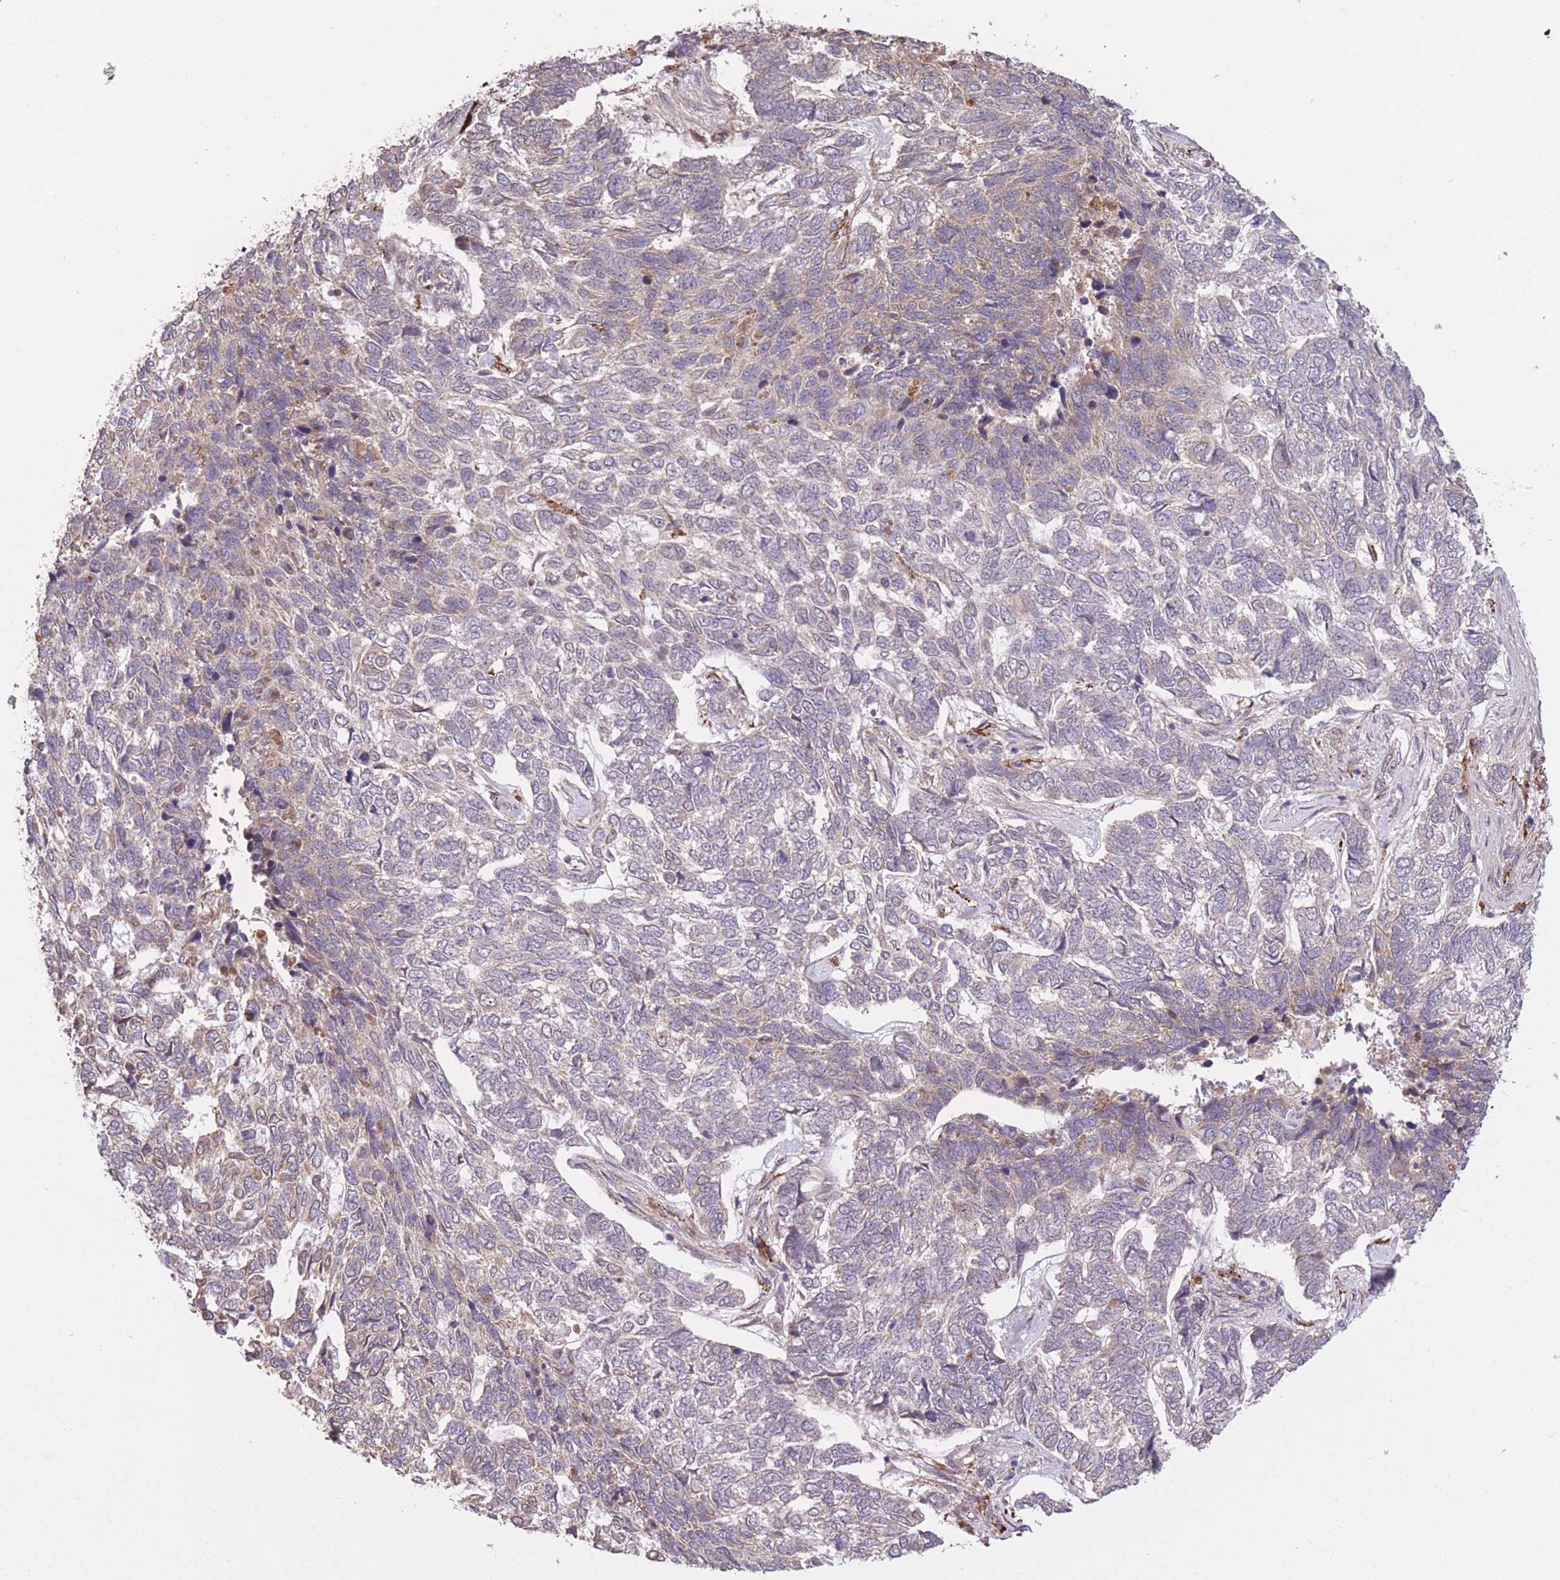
{"staining": {"intensity": "weak", "quantity": "<25%", "location": "cytoplasmic/membranous"}, "tissue": "skin cancer", "cell_type": "Tumor cells", "image_type": "cancer", "snomed": [{"axis": "morphology", "description": "Basal cell carcinoma"}, {"axis": "topography", "description": "Skin"}], "caption": "High magnification brightfield microscopy of skin cancer (basal cell carcinoma) stained with DAB (3,3'-diaminobenzidine) (brown) and counterstained with hematoxylin (blue): tumor cells show no significant staining.", "gene": "POLR3F", "patient": {"sex": "female", "age": 65}}